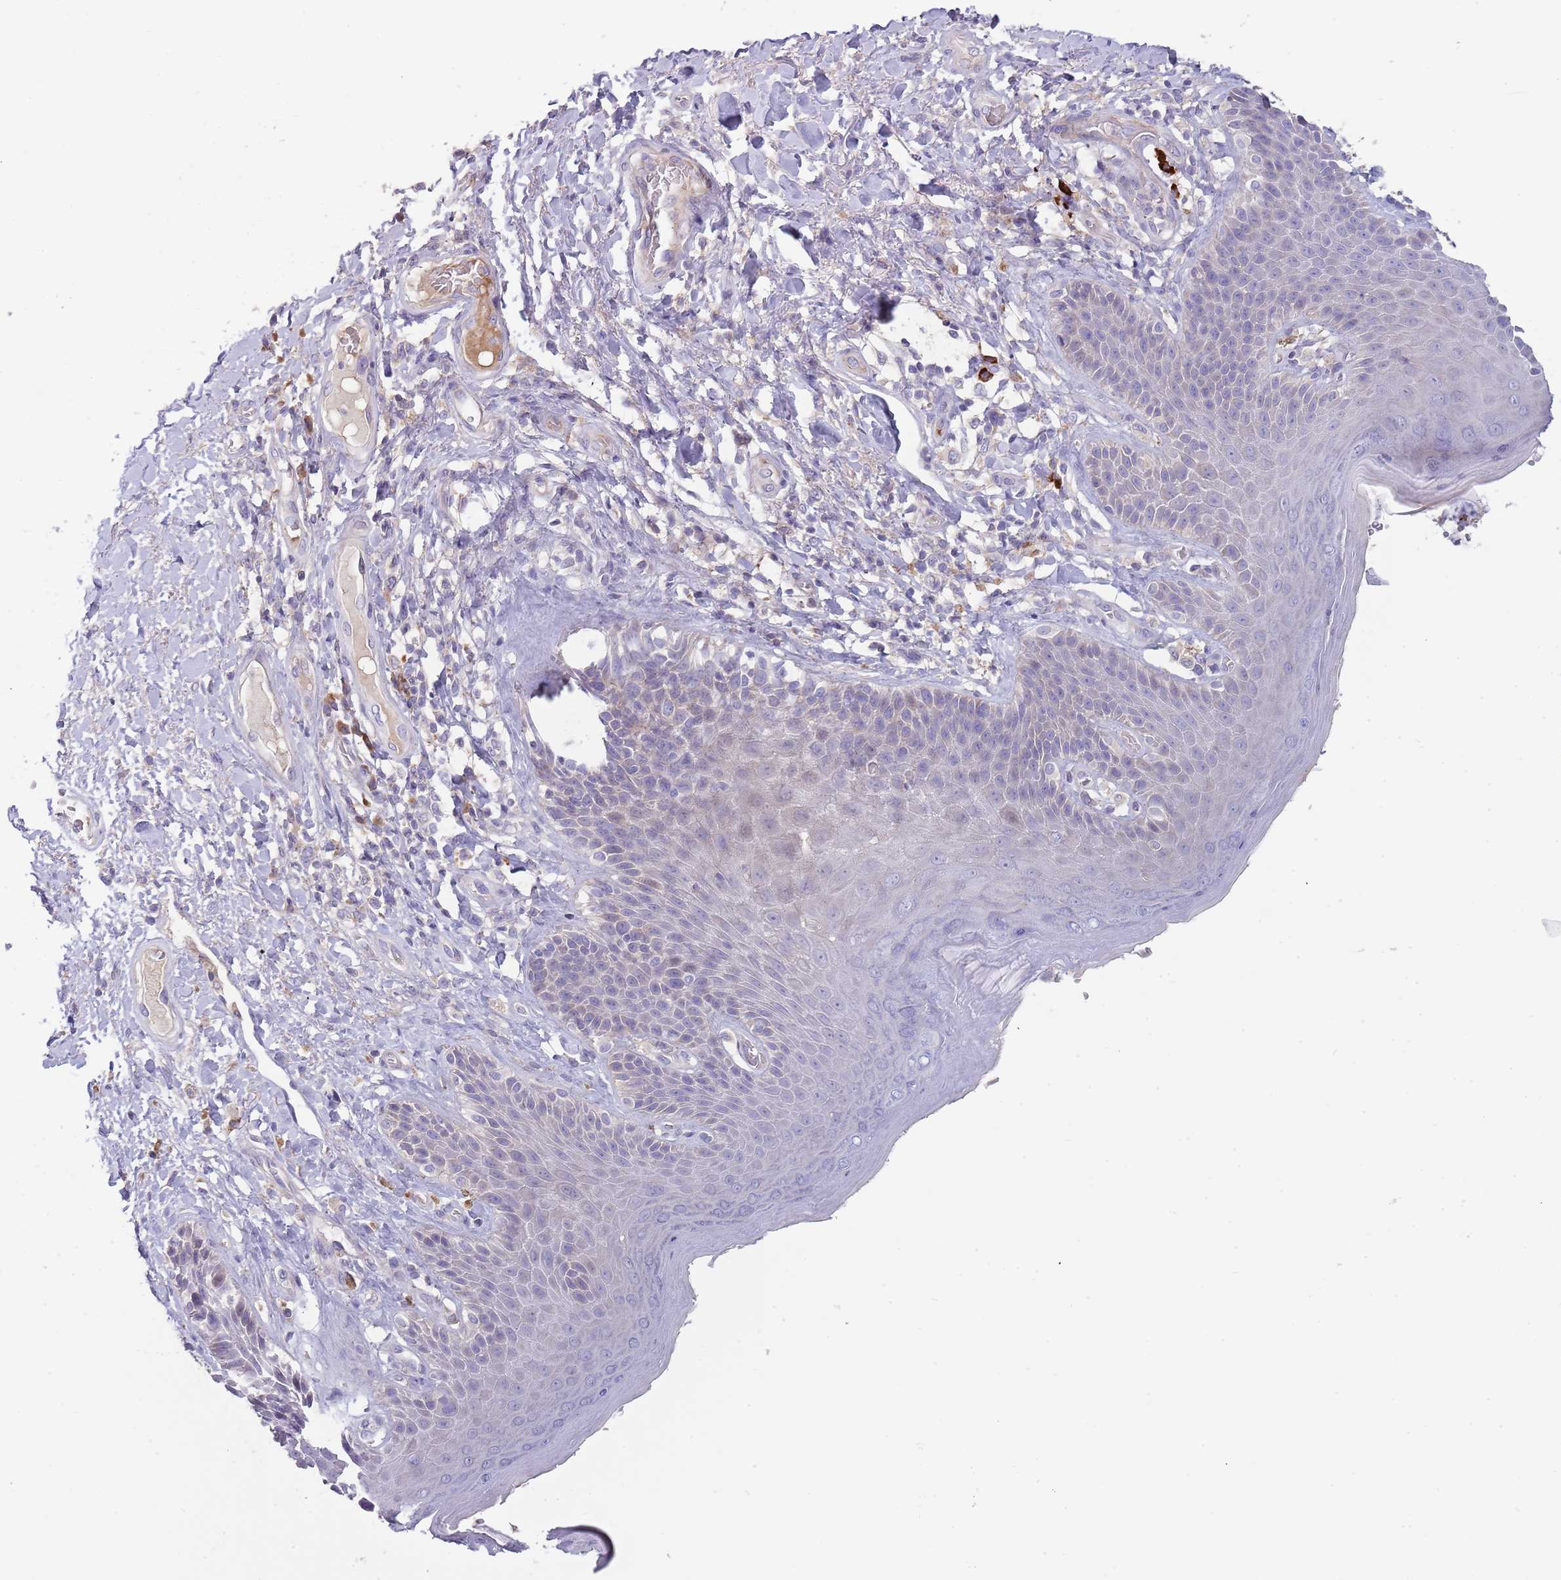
{"staining": {"intensity": "weak", "quantity": "<25%", "location": "cytoplasmic/membranous"}, "tissue": "skin", "cell_type": "Epidermal cells", "image_type": "normal", "snomed": [{"axis": "morphology", "description": "Normal tissue, NOS"}, {"axis": "topography", "description": "Anal"}], "caption": "IHC histopathology image of benign human skin stained for a protein (brown), which reveals no staining in epidermal cells. (DAB (3,3'-diaminobenzidine) immunohistochemistry, high magnification).", "gene": "SUSD1", "patient": {"sex": "female", "age": 89}}